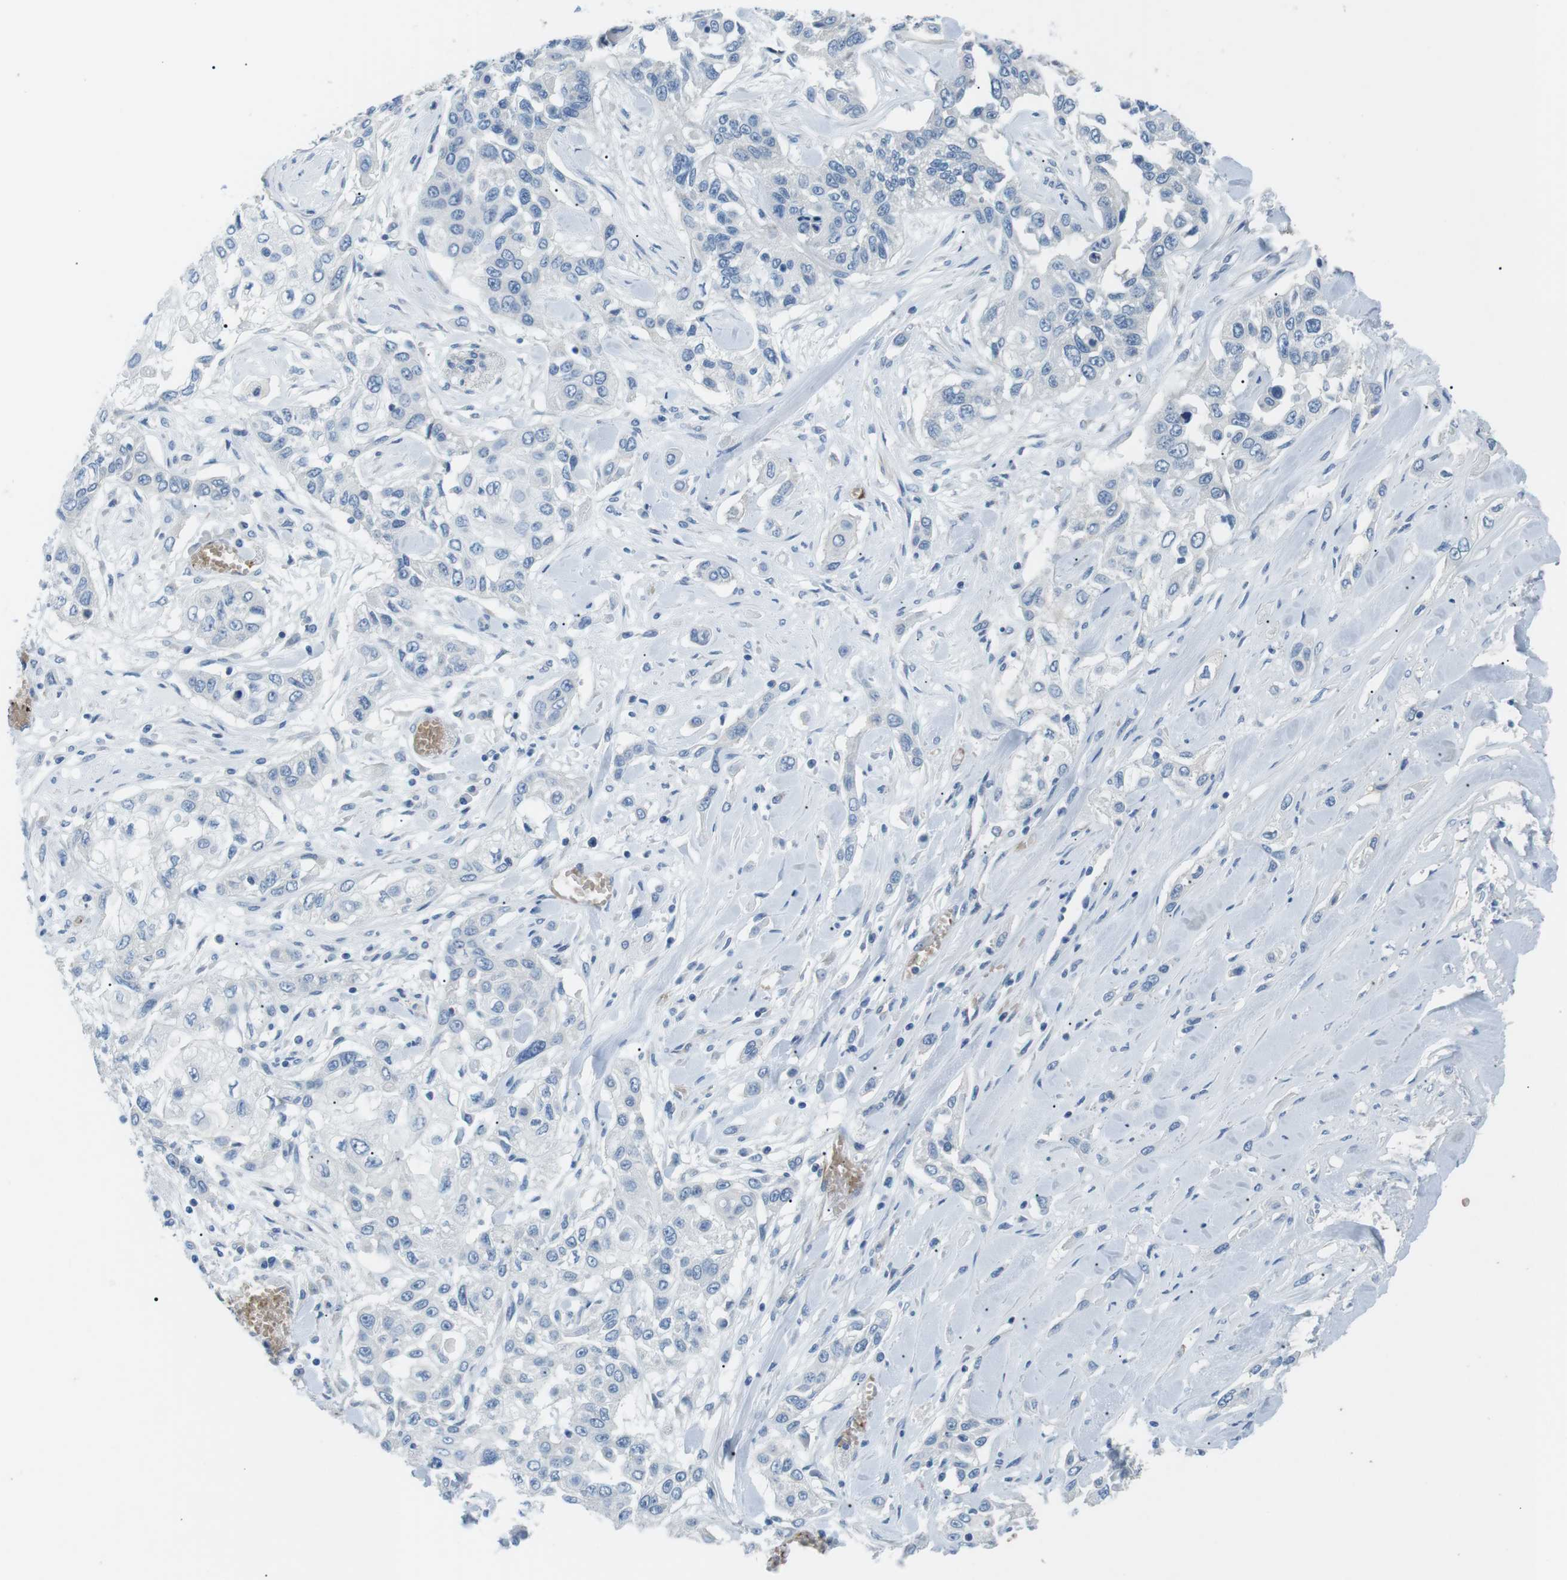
{"staining": {"intensity": "negative", "quantity": "none", "location": "none"}, "tissue": "lung cancer", "cell_type": "Tumor cells", "image_type": "cancer", "snomed": [{"axis": "morphology", "description": "Squamous cell carcinoma, NOS"}, {"axis": "topography", "description": "Lung"}], "caption": "The photomicrograph exhibits no significant staining in tumor cells of lung squamous cell carcinoma.", "gene": "ADCY10", "patient": {"sex": "male", "age": 71}}